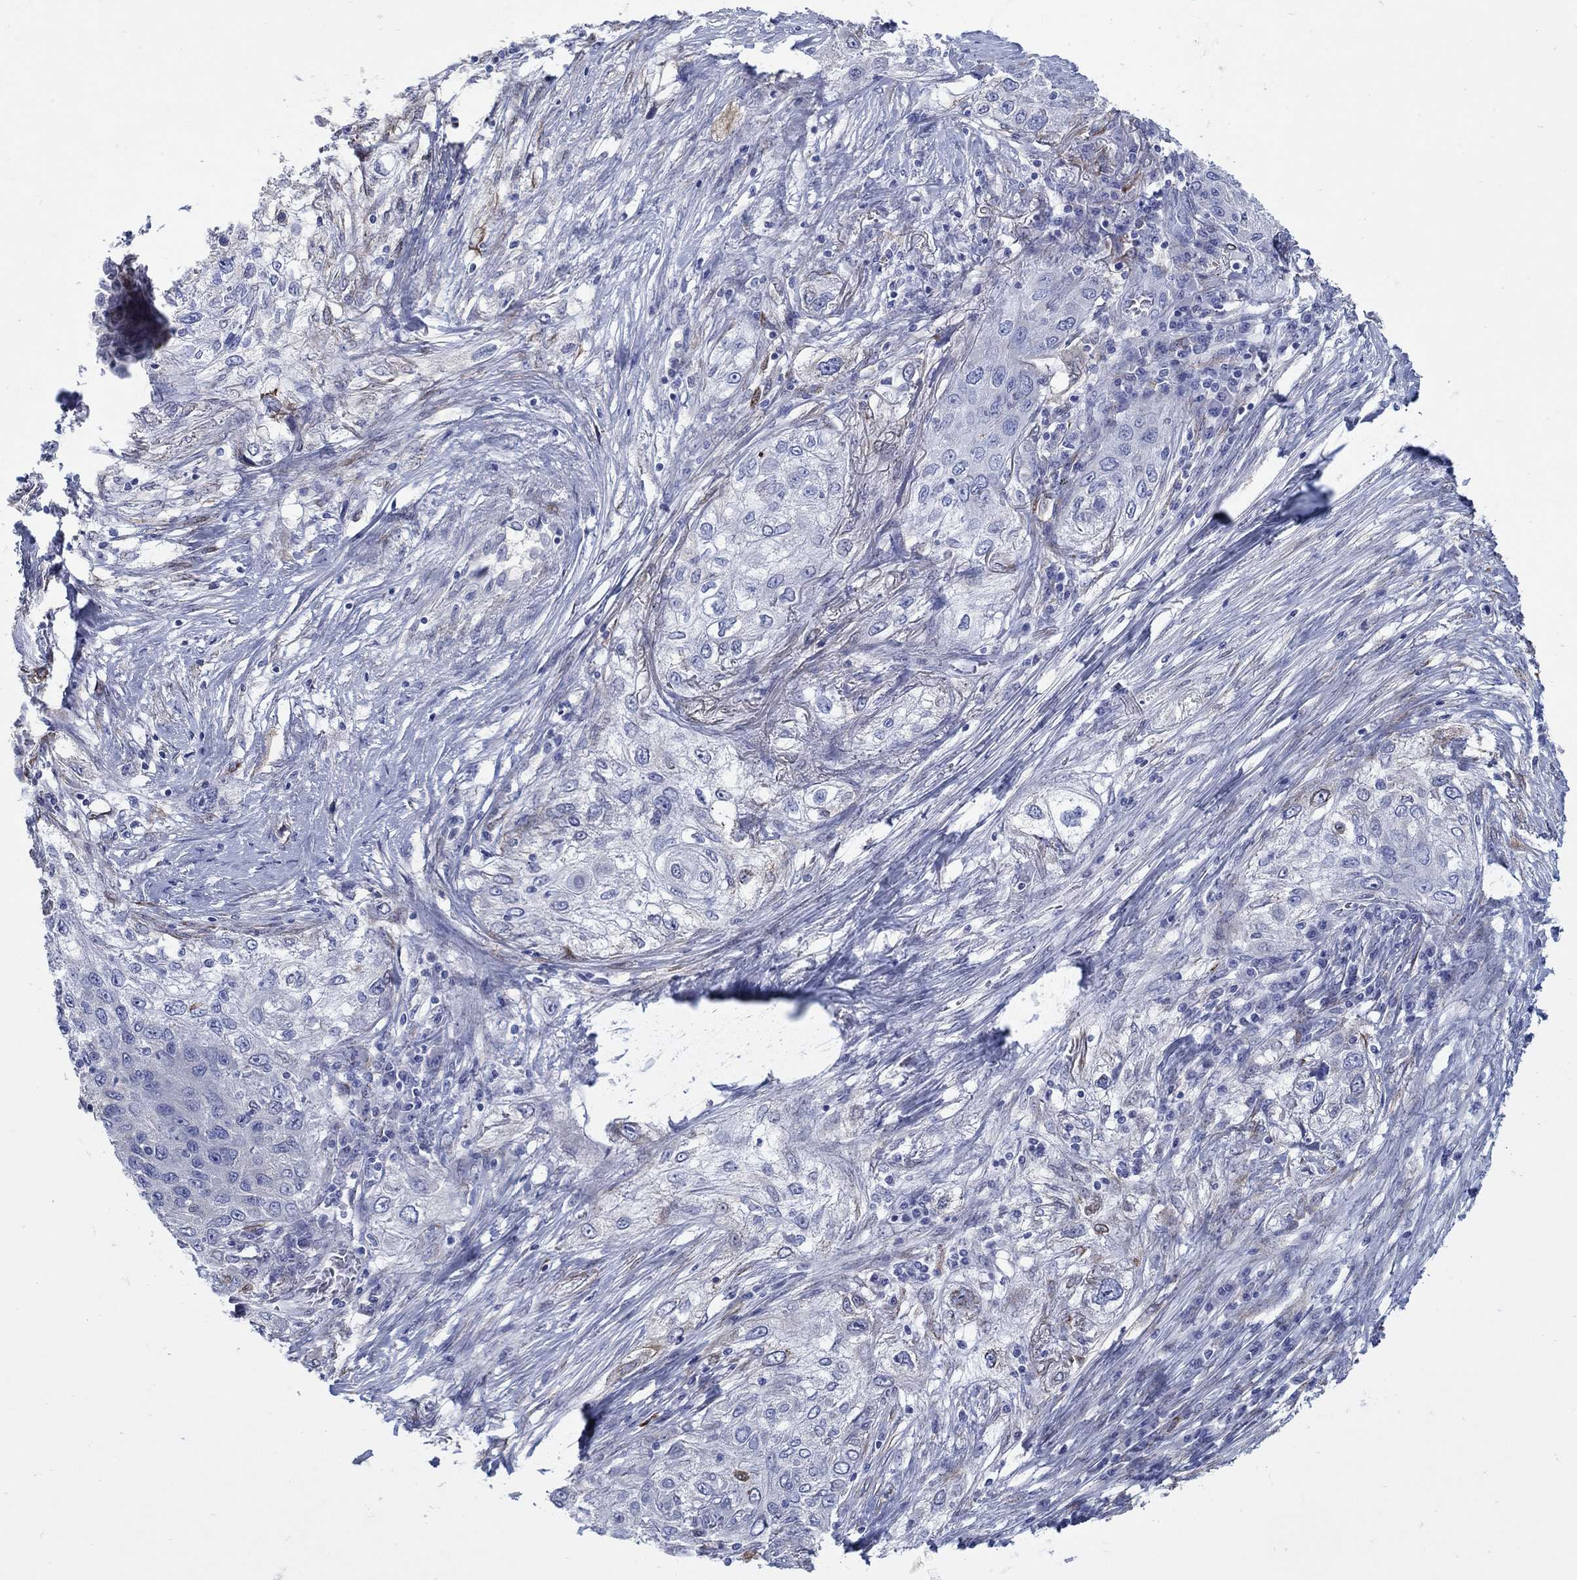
{"staining": {"intensity": "negative", "quantity": "none", "location": "none"}, "tissue": "lung cancer", "cell_type": "Tumor cells", "image_type": "cancer", "snomed": [{"axis": "morphology", "description": "Squamous cell carcinoma, NOS"}, {"axis": "topography", "description": "Lung"}], "caption": "Tumor cells are negative for protein expression in human squamous cell carcinoma (lung). The staining was performed using DAB (3,3'-diaminobenzidine) to visualize the protein expression in brown, while the nuclei were stained in blue with hematoxylin (Magnification: 20x).", "gene": "REEP2", "patient": {"sex": "female", "age": 69}}